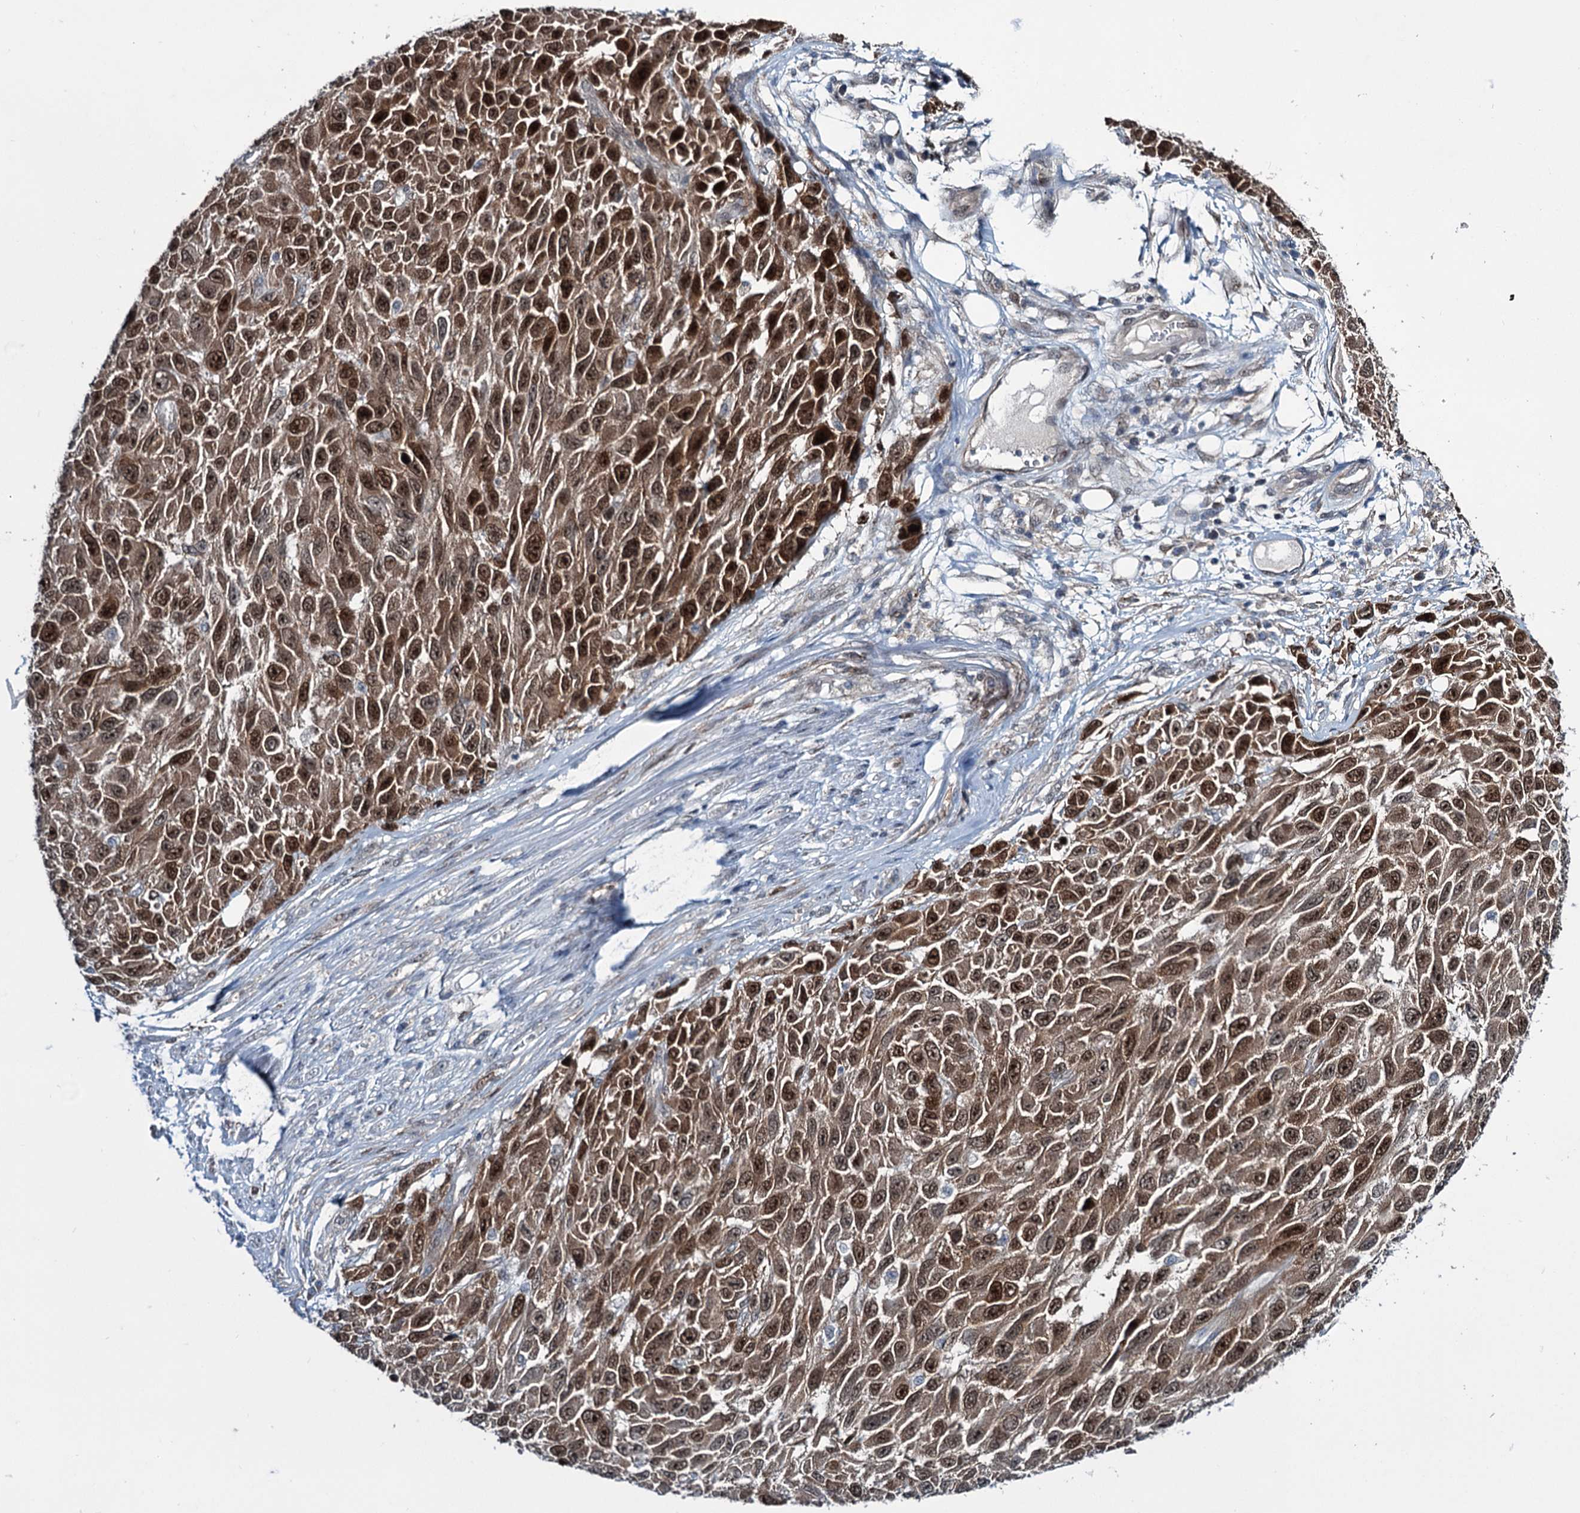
{"staining": {"intensity": "strong", "quantity": ">75%", "location": "cytoplasmic/membranous,nuclear"}, "tissue": "melanoma", "cell_type": "Tumor cells", "image_type": "cancer", "snomed": [{"axis": "morphology", "description": "Normal tissue, NOS"}, {"axis": "morphology", "description": "Malignant melanoma, NOS"}, {"axis": "topography", "description": "Skin"}], "caption": "The immunohistochemical stain labels strong cytoplasmic/membranous and nuclear positivity in tumor cells of malignant melanoma tissue.", "gene": "DCUN1D4", "patient": {"sex": "female", "age": 96}}